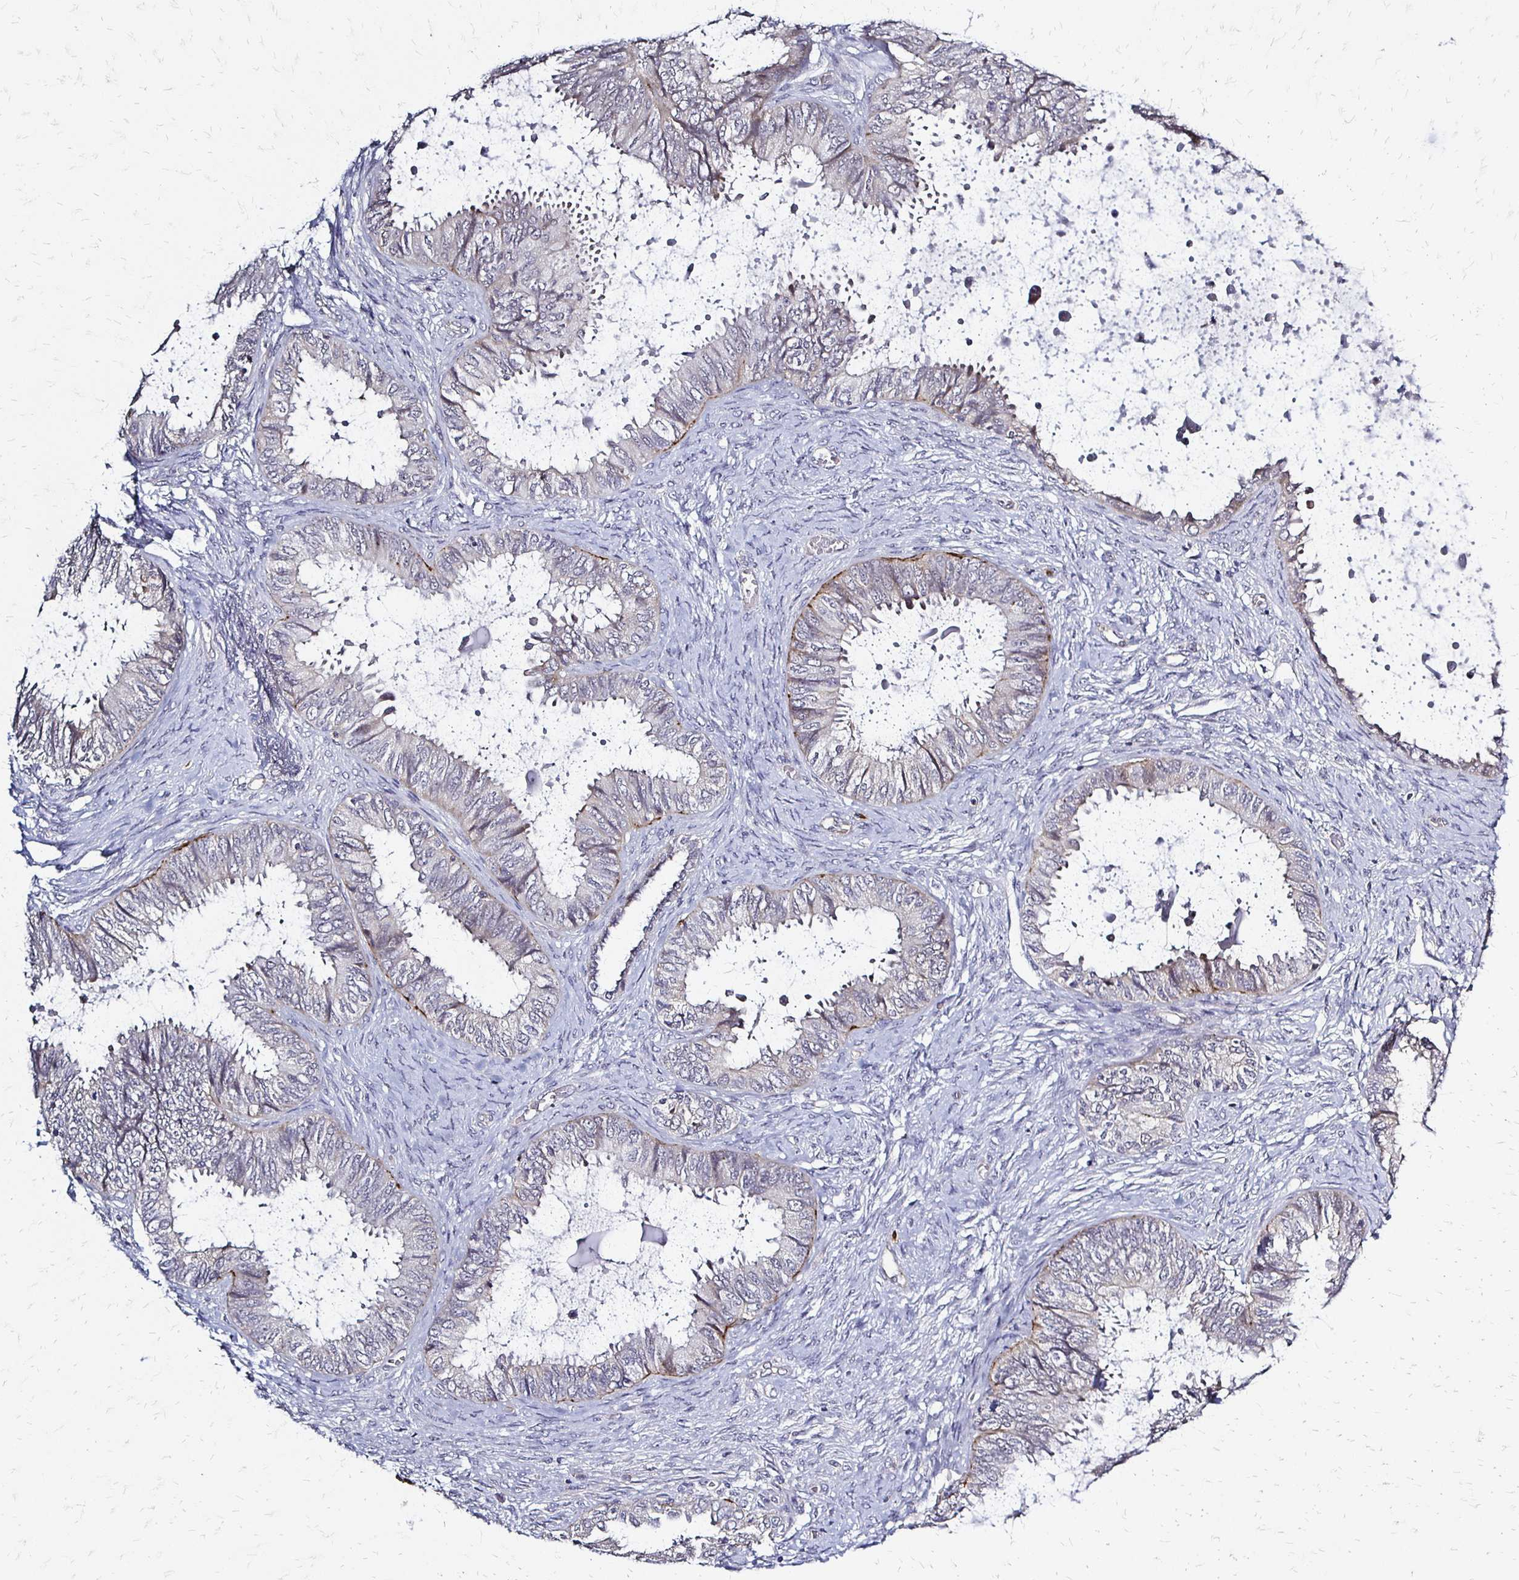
{"staining": {"intensity": "negative", "quantity": "none", "location": "none"}, "tissue": "ovarian cancer", "cell_type": "Tumor cells", "image_type": "cancer", "snomed": [{"axis": "morphology", "description": "Carcinoma, endometroid"}, {"axis": "topography", "description": "Ovary"}], "caption": "Tumor cells are negative for brown protein staining in ovarian cancer (endometroid carcinoma).", "gene": "SLC9A9", "patient": {"sex": "female", "age": 70}}